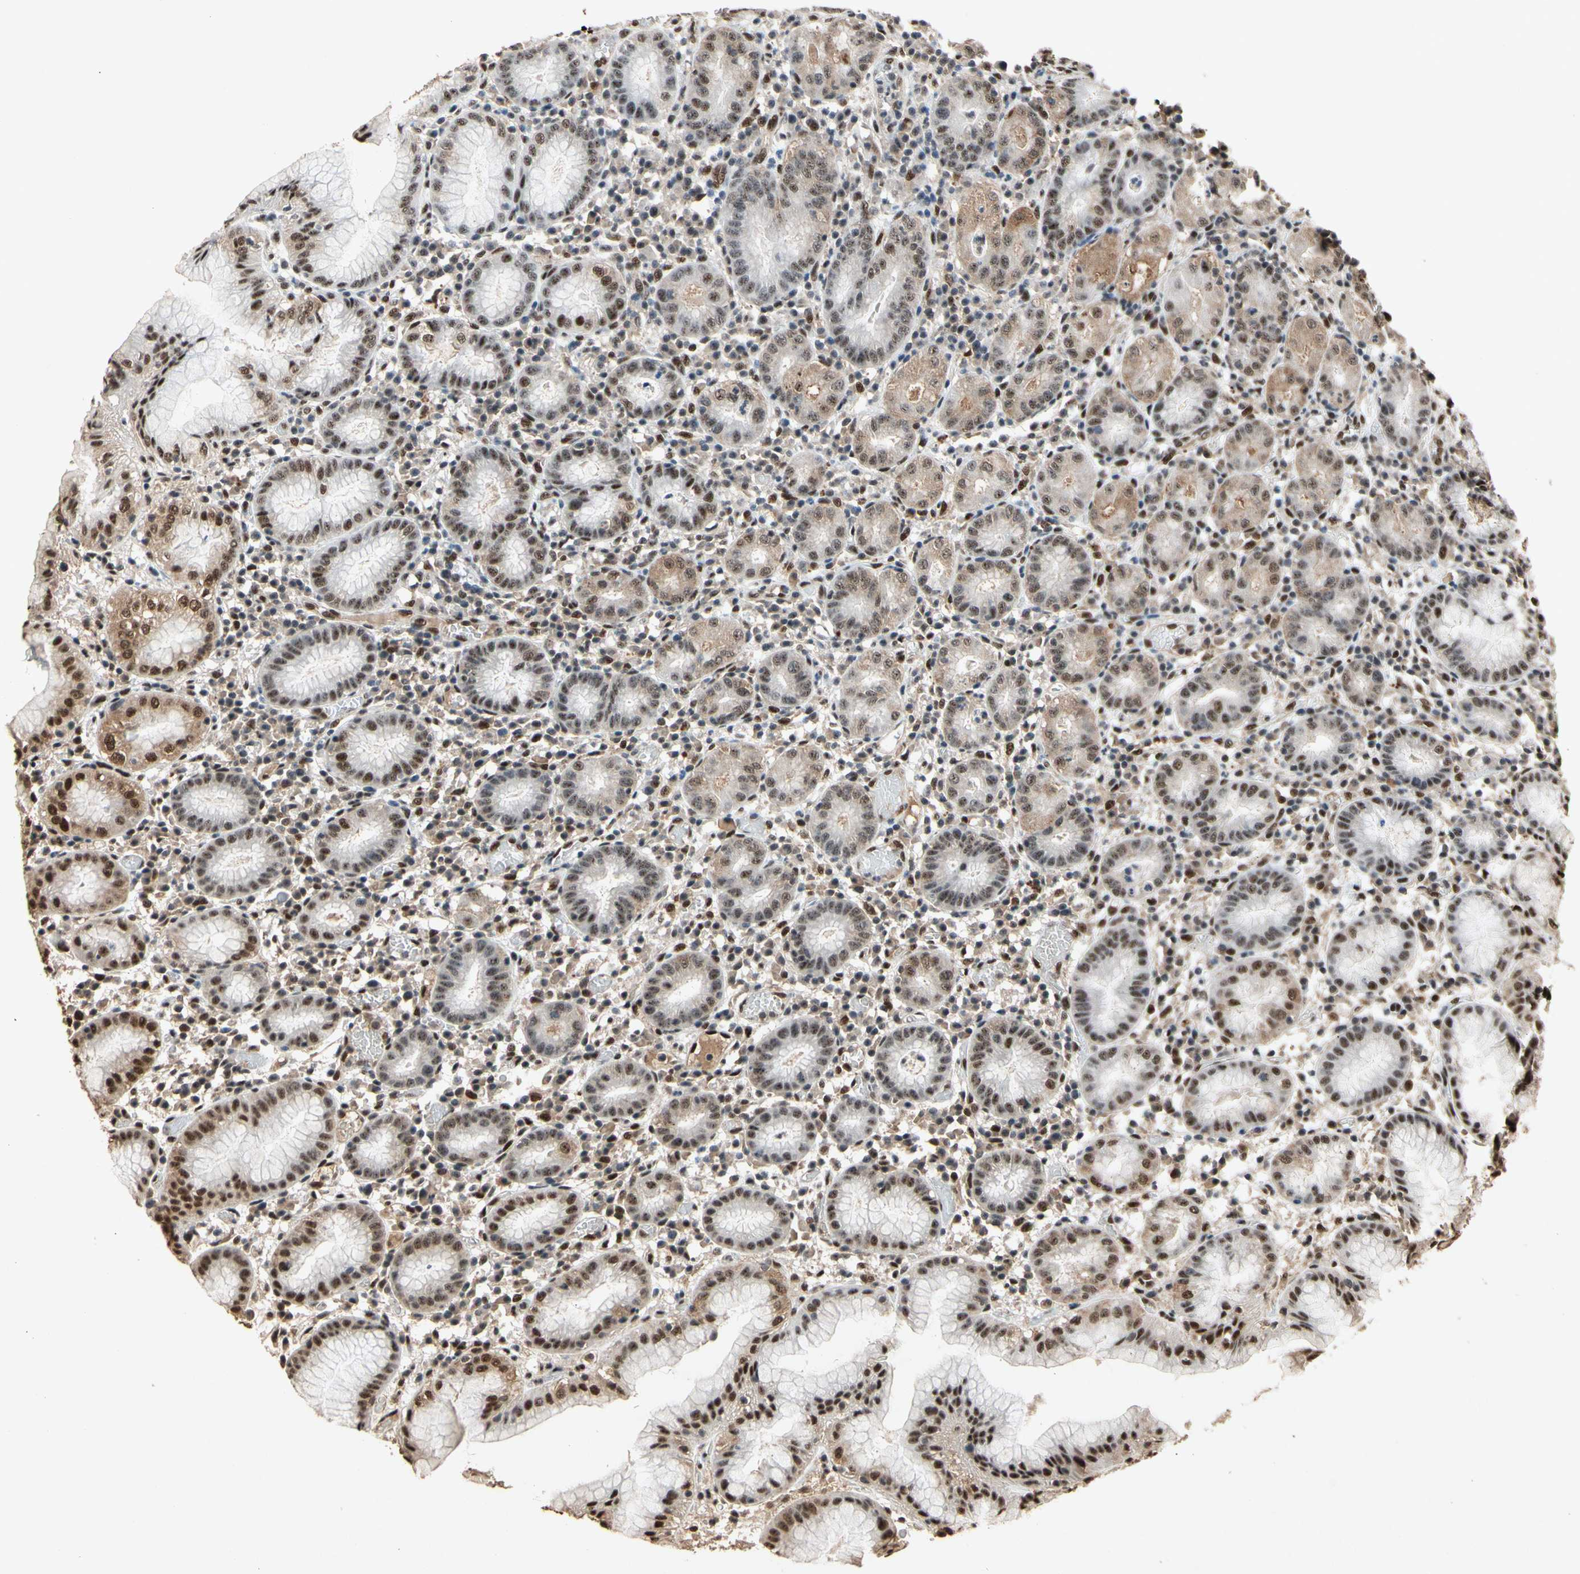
{"staining": {"intensity": "moderate", "quantity": ">75%", "location": "cytoplasmic/membranous,nuclear"}, "tissue": "stomach", "cell_type": "Glandular cells", "image_type": "normal", "snomed": [{"axis": "morphology", "description": "Normal tissue, NOS"}, {"axis": "topography", "description": "Stomach"}, {"axis": "topography", "description": "Stomach, lower"}], "caption": "Immunohistochemical staining of benign human stomach exhibits >75% levels of moderate cytoplasmic/membranous,nuclear protein positivity in about >75% of glandular cells. Nuclei are stained in blue.", "gene": "PML", "patient": {"sex": "female", "age": 75}}